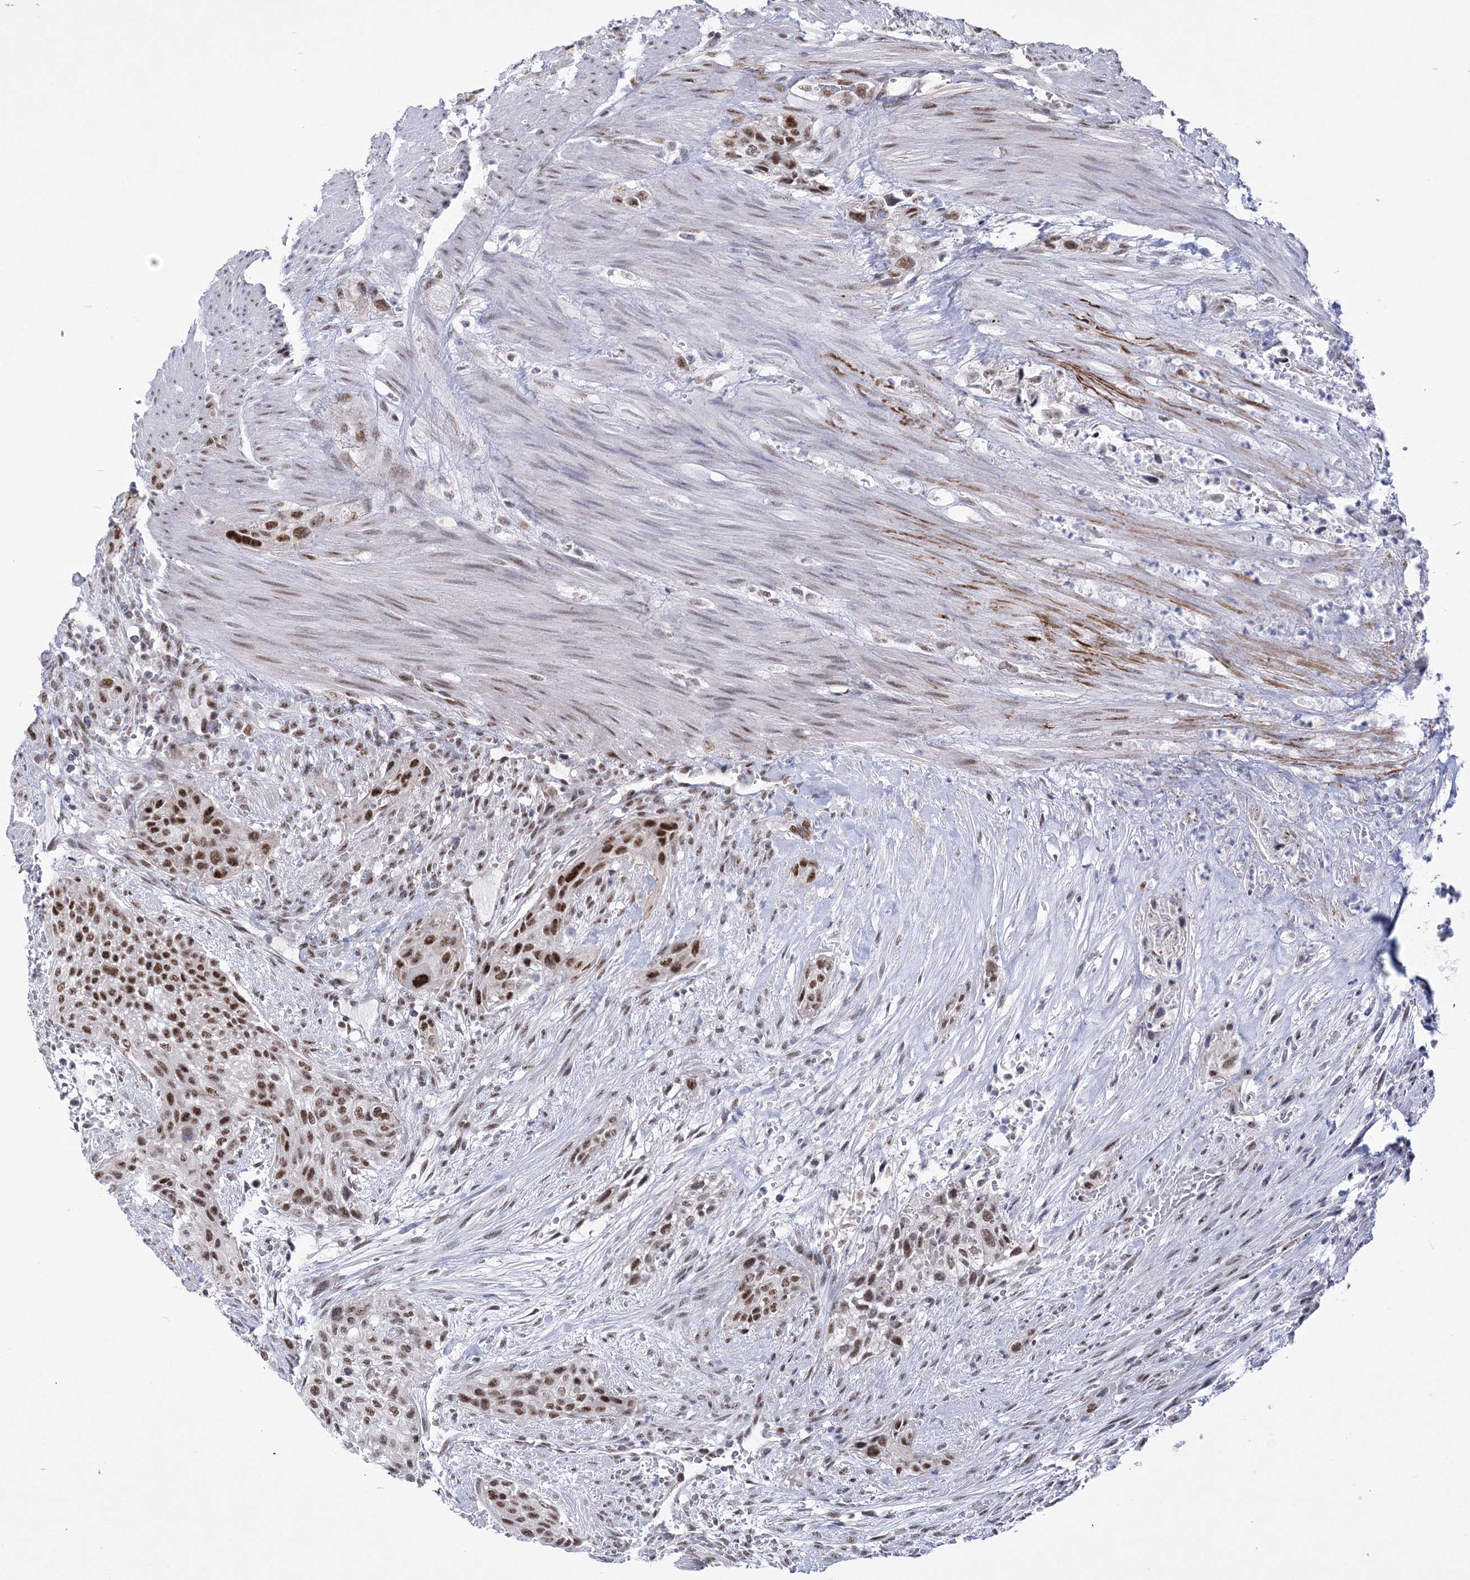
{"staining": {"intensity": "strong", "quantity": ">75%", "location": "nuclear"}, "tissue": "urothelial cancer", "cell_type": "Tumor cells", "image_type": "cancer", "snomed": [{"axis": "morphology", "description": "Urothelial carcinoma, High grade"}, {"axis": "topography", "description": "Urinary bladder"}], "caption": "A brown stain shows strong nuclear positivity of a protein in urothelial cancer tumor cells. (brown staining indicates protein expression, while blue staining denotes nuclei).", "gene": "NSUN2", "patient": {"sex": "male", "age": 35}}